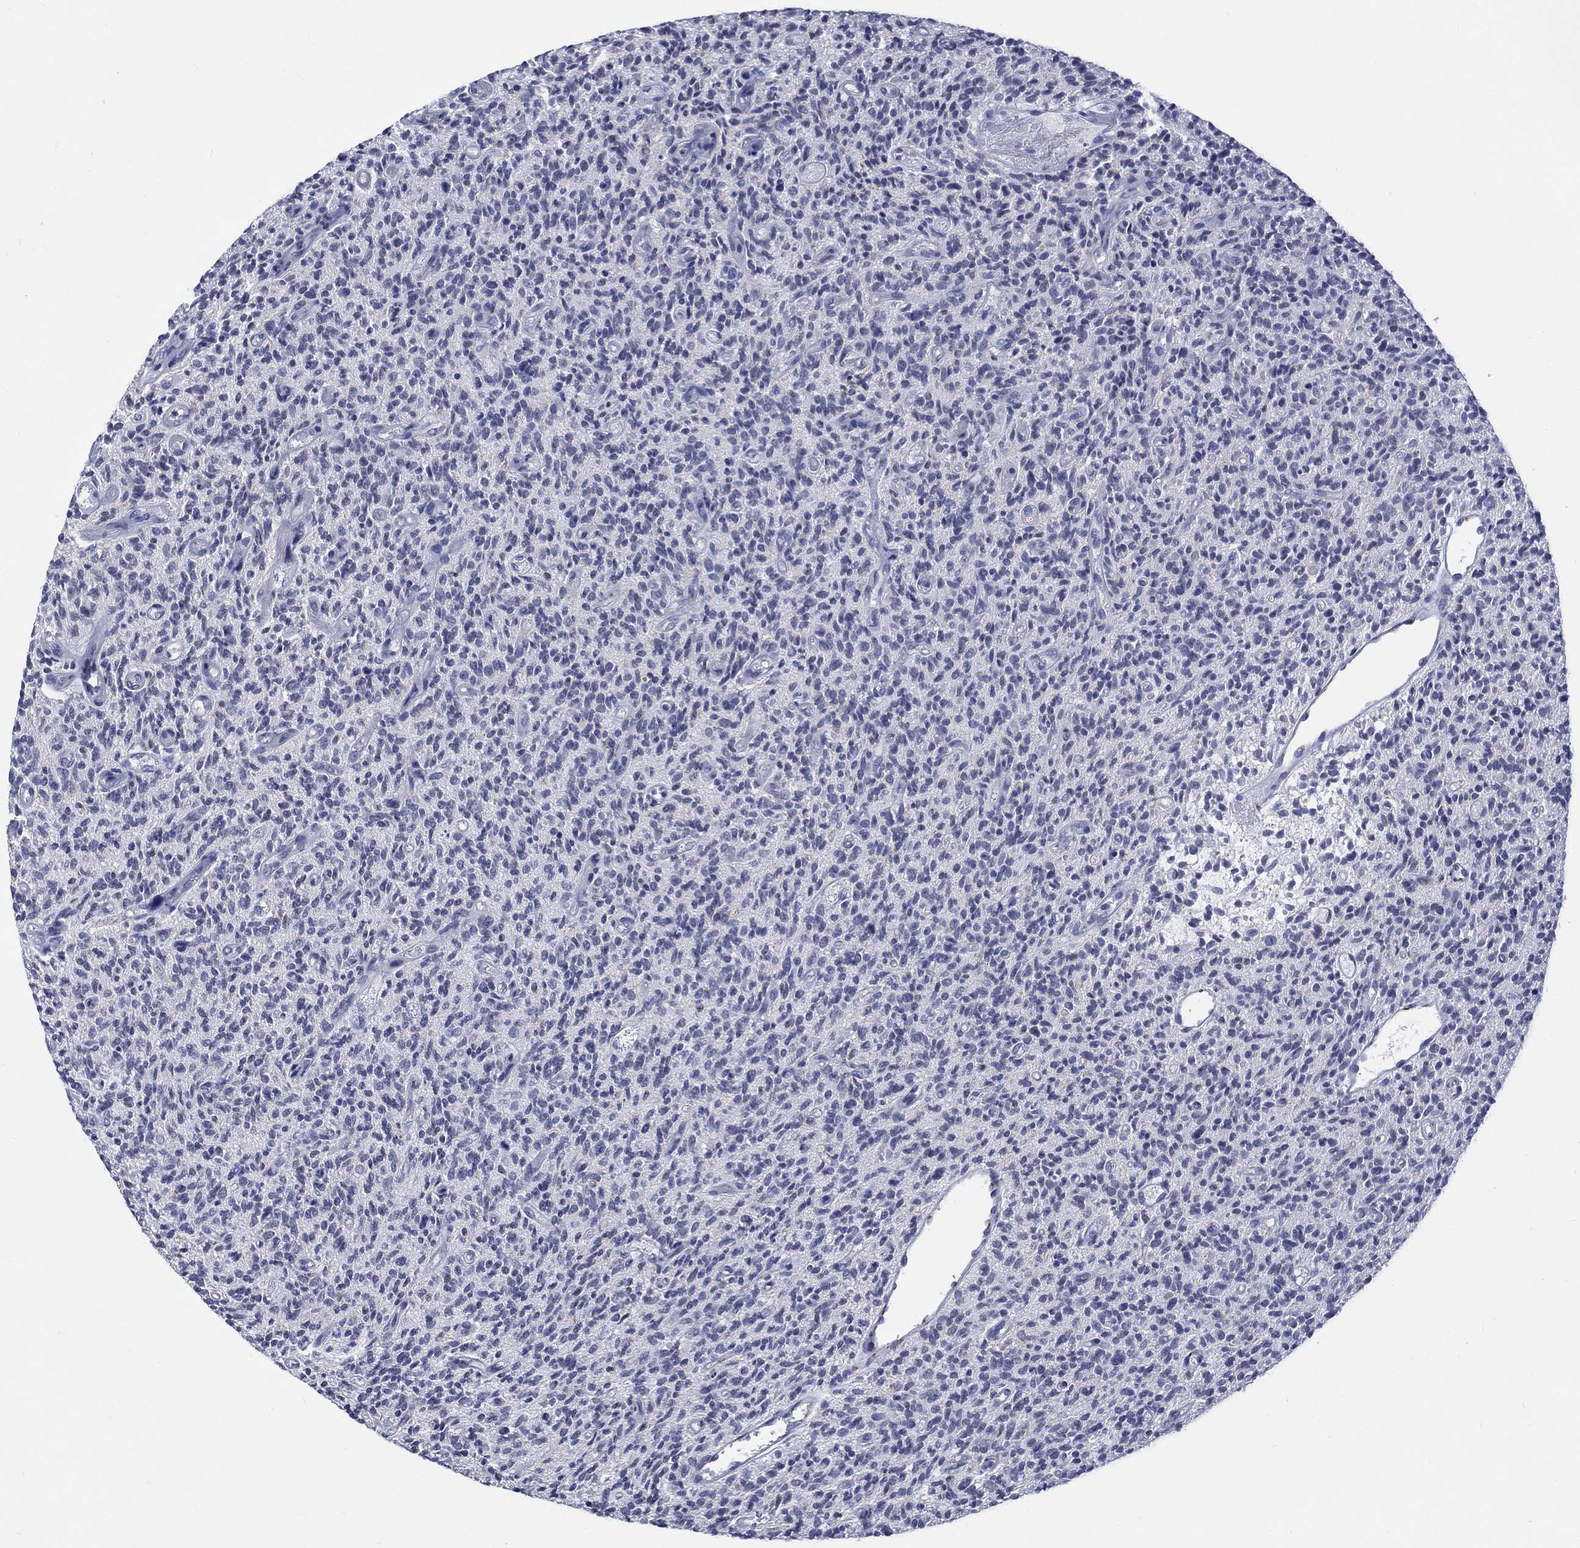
{"staining": {"intensity": "negative", "quantity": "none", "location": "none"}, "tissue": "glioma", "cell_type": "Tumor cells", "image_type": "cancer", "snomed": [{"axis": "morphology", "description": "Glioma, malignant, High grade"}, {"axis": "topography", "description": "Brain"}], "caption": "An immunohistochemistry (IHC) image of glioma is shown. There is no staining in tumor cells of glioma.", "gene": "ST6GALNAC1", "patient": {"sex": "male", "age": 64}}